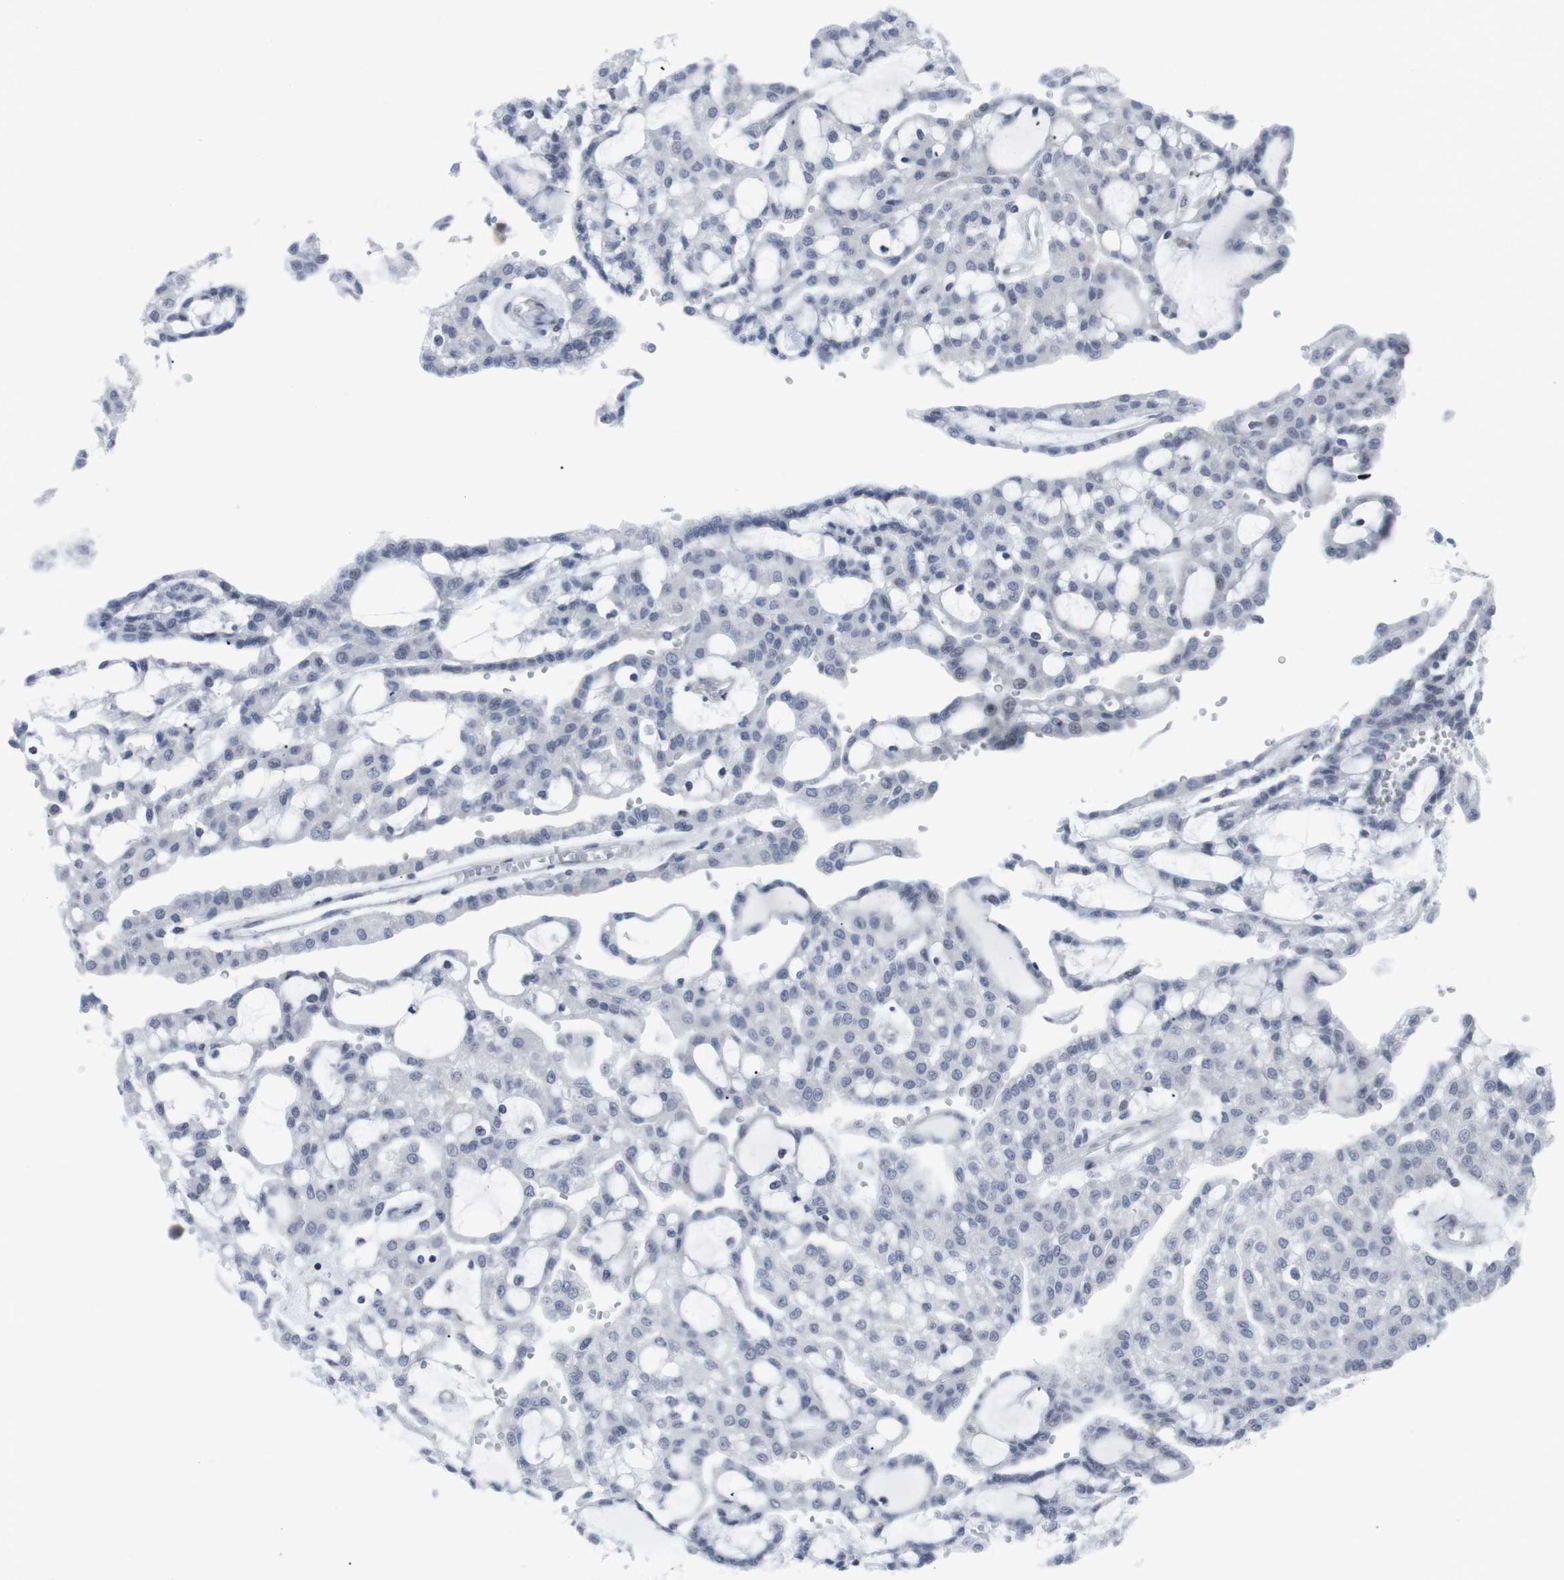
{"staining": {"intensity": "negative", "quantity": "none", "location": "none"}, "tissue": "renal cancer", "cell_type": "Tumor cells", "image_type": "cancer", "snomed": [{"axis": "morphology", "description": "Adenocarcinoma, NOS"}, {"axis": "topography", "description": "Kidney"}], "caption": "The photomicrograph shows no significant expression in tumor cells of renal adenocarcinoma.", "gene": "GEMIN2", "patient": {"sex": "male", "age": 63}}